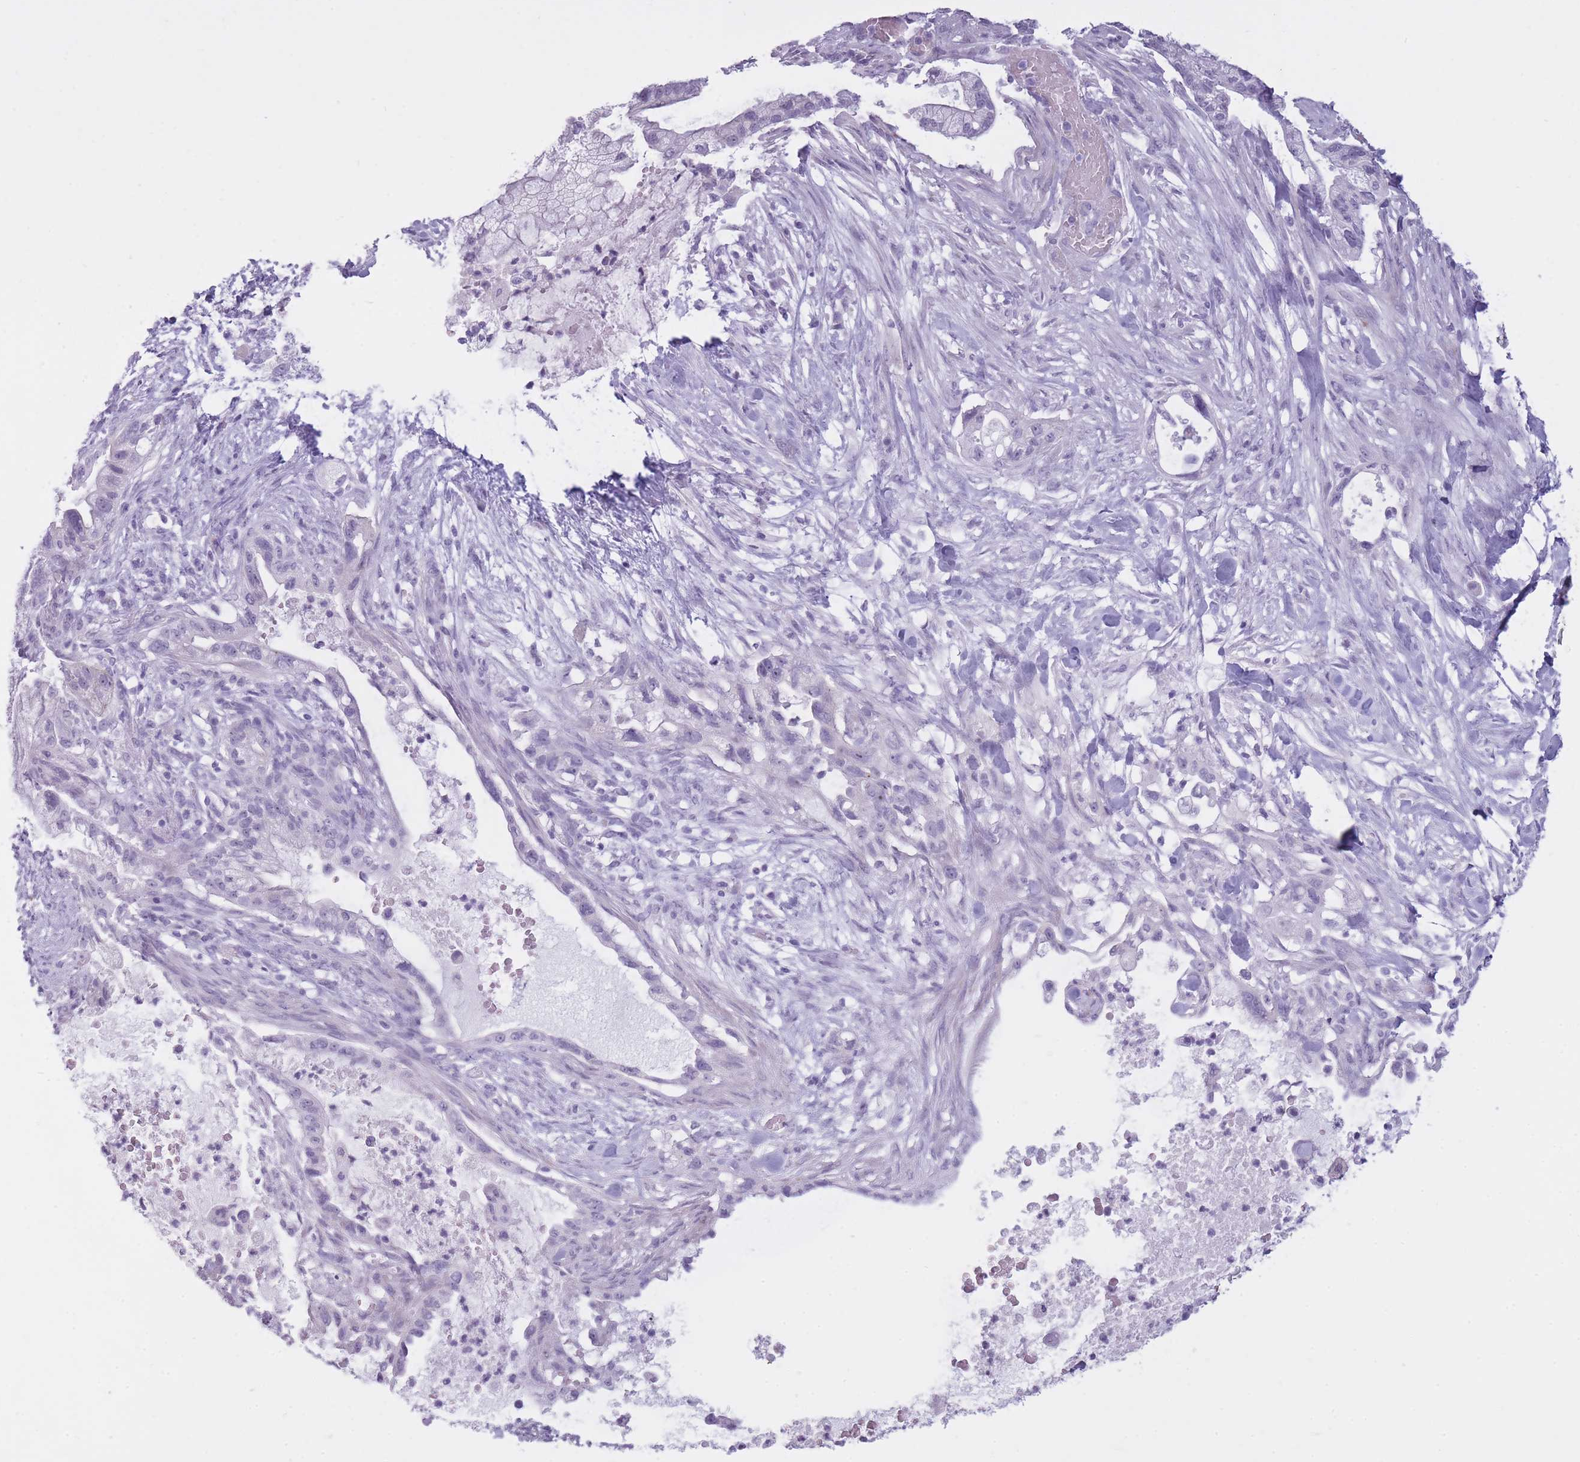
{"staining": {"intensity": "negative", "quantity": "none", "location": "none"}, "tissue": "pancreatic cancer", "cell_type": "Tumor cells", "image_type": "cancer", "snomed": [{"axis": "morphology", "description": "Adenocarcinoma, NOS"}, {"axis": "topography", "description": "Pancreas"}], "caption": "High magnification brightfield microscopy of pancreatic cancer (adenocarcinoma) stained with DAB (3,3'-diaminobenzidine) (brown) and counterstained with hematoxylin (blue): tumor cells show no significant expression. (DAB (3,3'-diaminobenzidine) IHC with hematoxylin counter stain).", "gene": "GOLGA6D", "patient": {"sex": "male", "age": 44}}